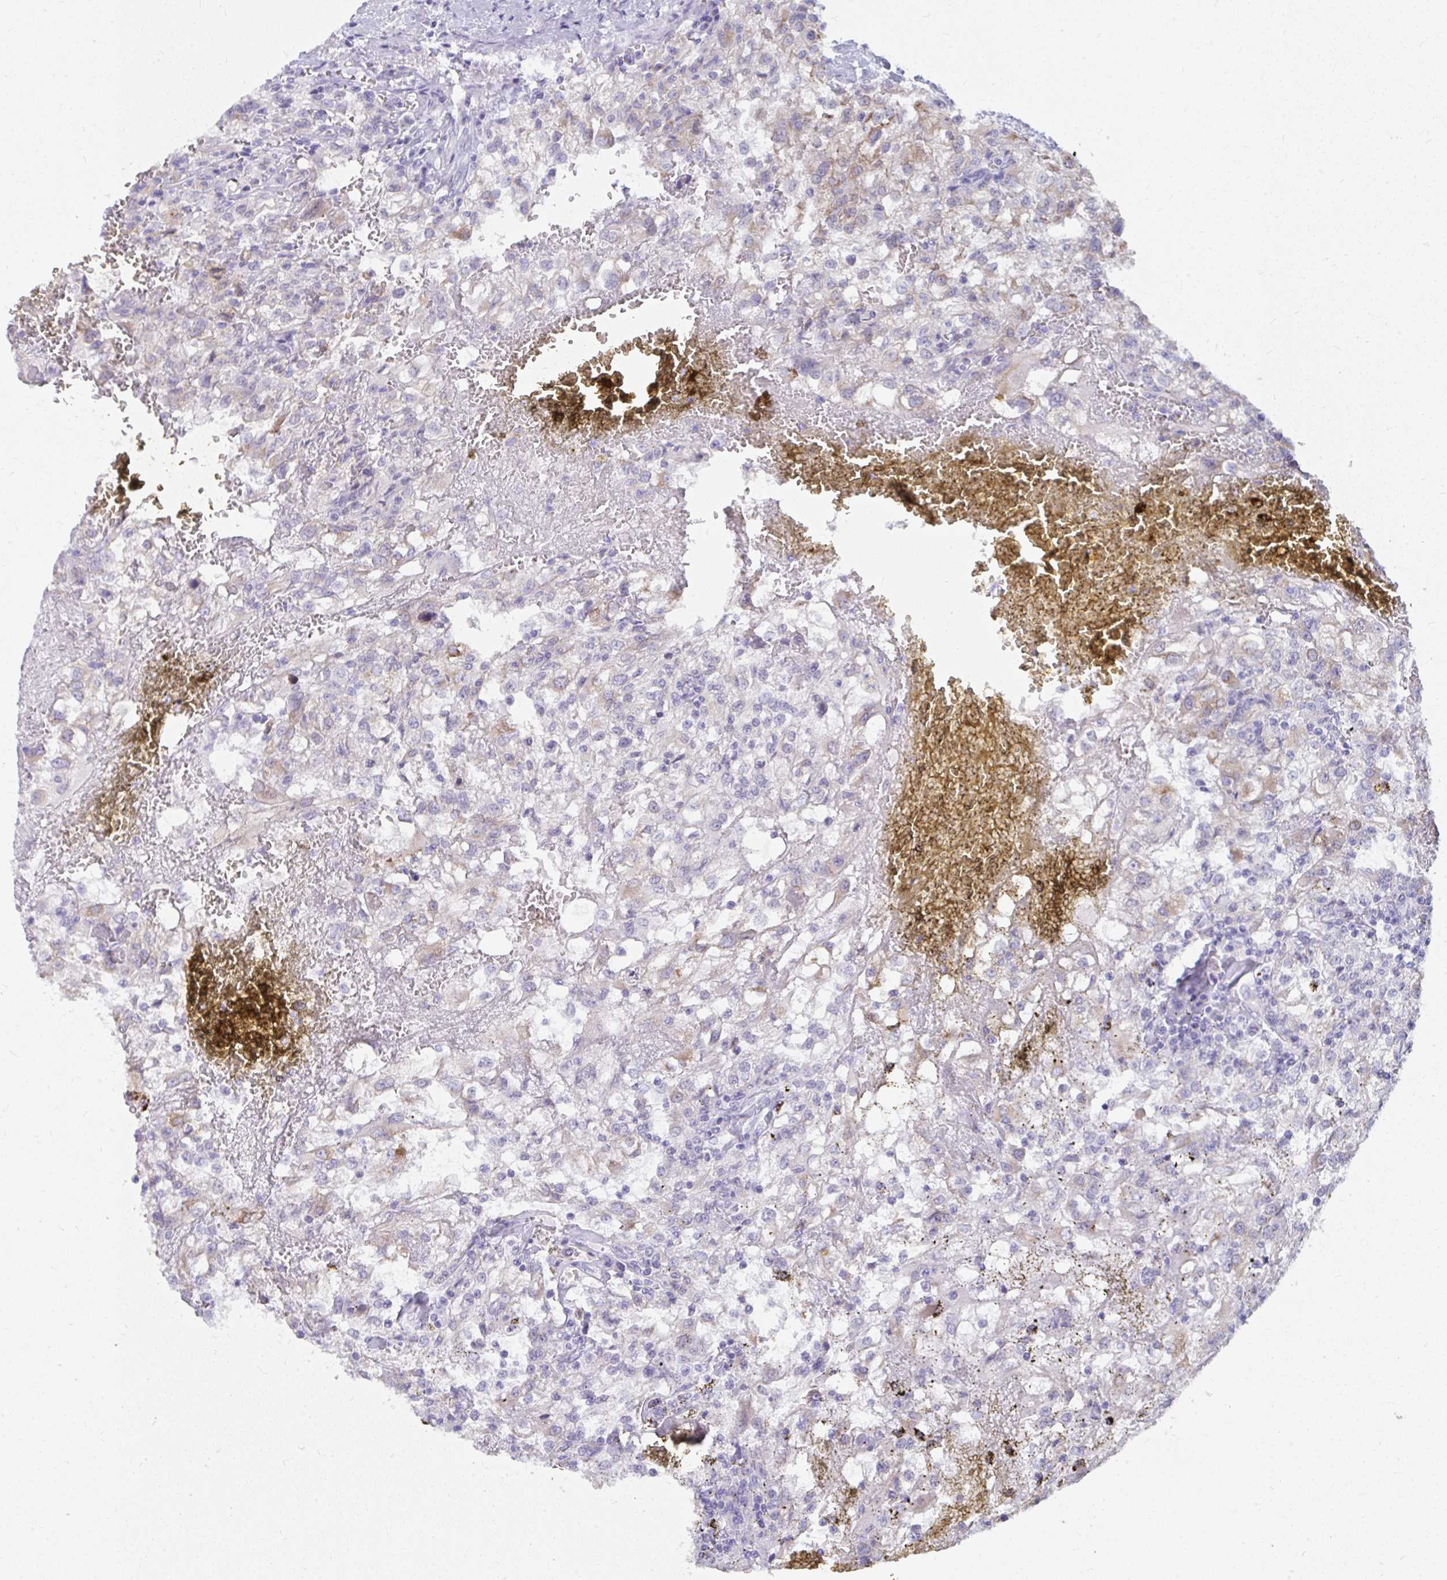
{"staining": {"intensity": "moderate", "quantity": "<25%", "location": "cytoplasmic/membranous"}, "tissue": "renal cancer", "cell_type": "Tumor cells", "image_type": "cancer", "snomed": [{"axis": "morphology", "description": "Adenocarcinoma, NOS"}, {"axis": "topography", "description": "Kidney"}], "caption": "Protein positivity by IHC demonstrates moderate cytoplasmic/membranous positivity in about <25% of tumor cells in renal adenocarcinoma.", "gene": "UGT3A2", "patient": {"sex": "female", "age": 74}}